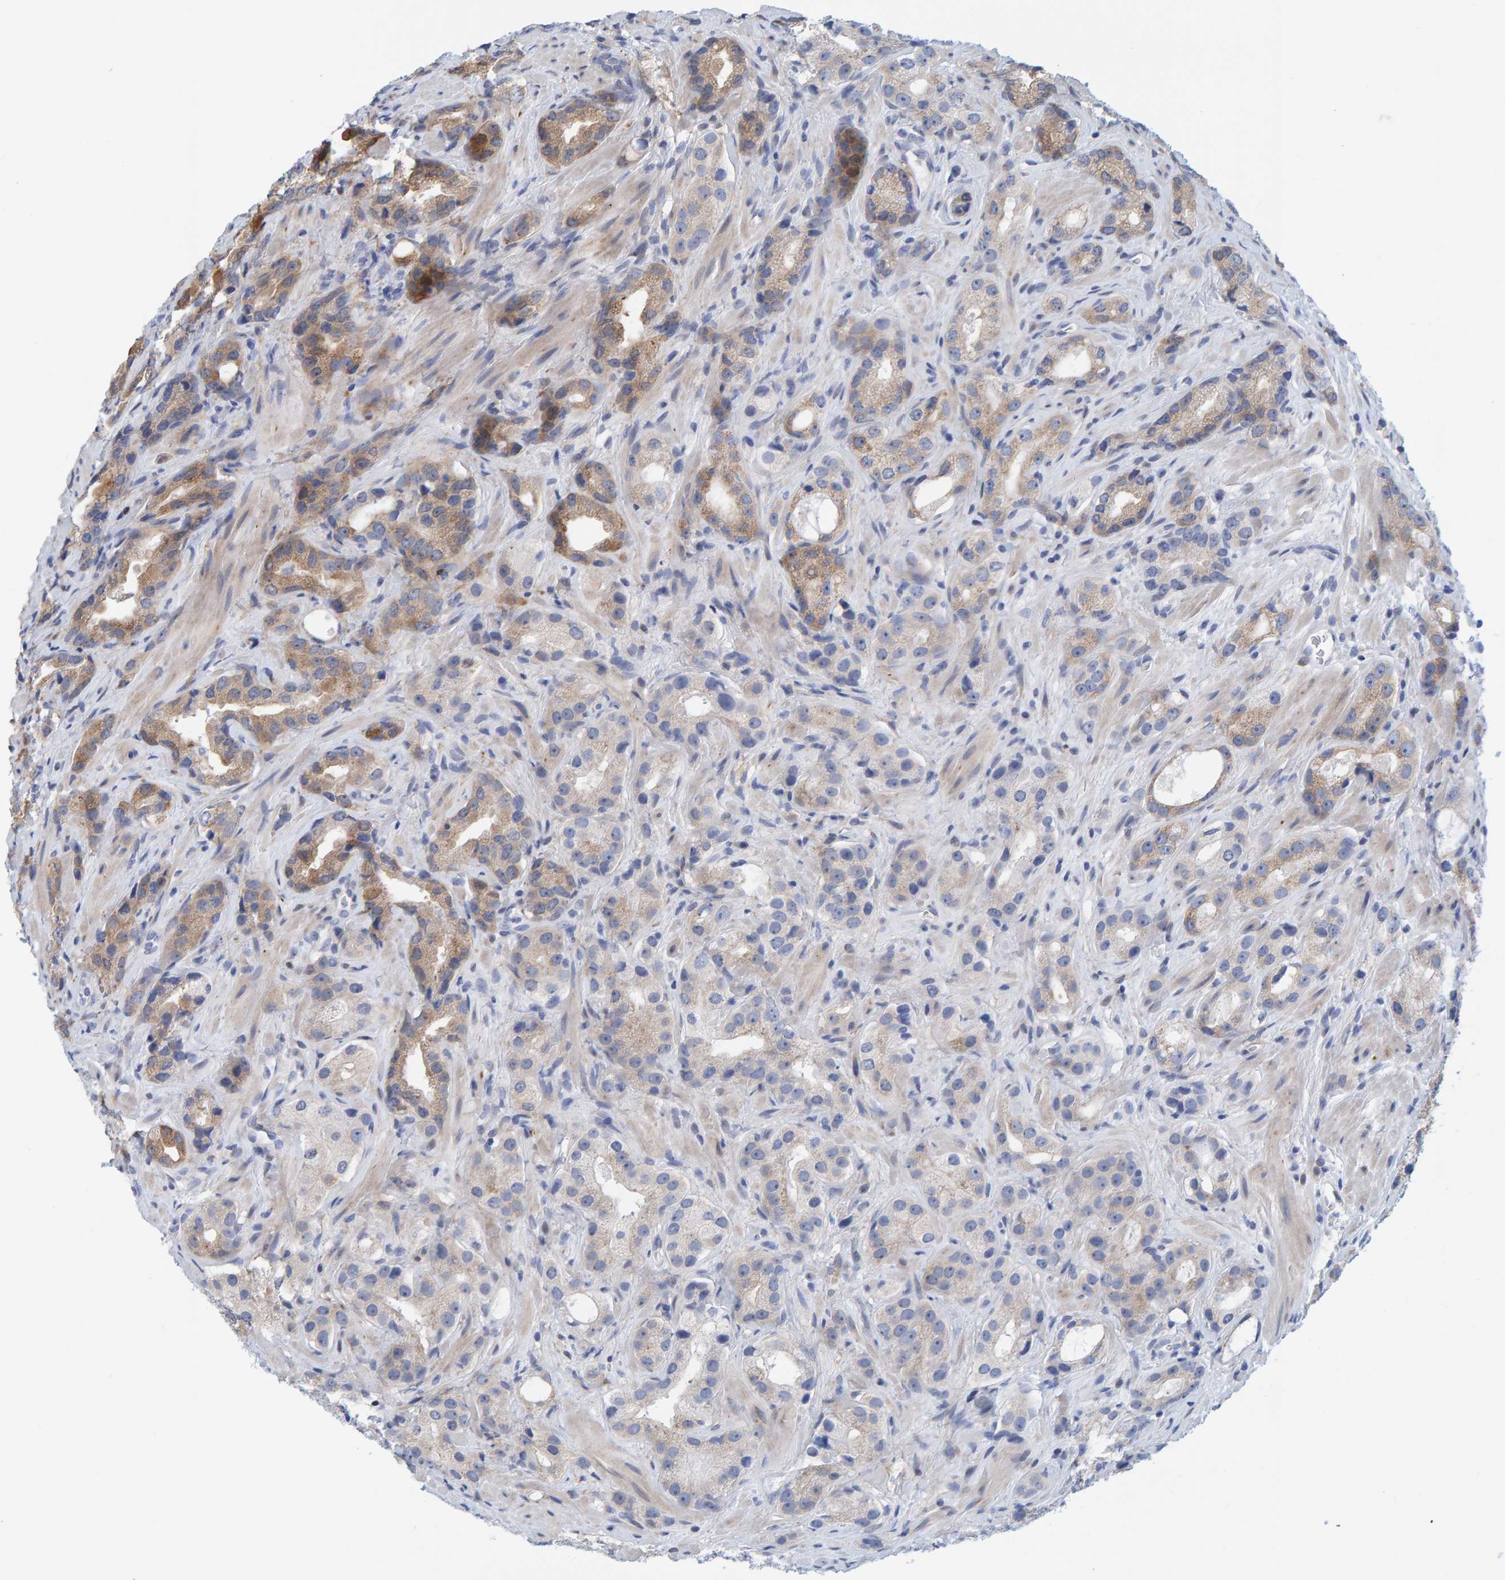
{"staining": {"intensity": "moderate", "quantity": "<25%", "location": "cytoplasmic/membranous"}, "tissue": "prostate cancer", "cell_type": "Tumor cells", "image_type": "cancer", "snomed": [{"axis": "morphology", "description": "Adenocarcinoma, High grade"}, {"axis": "topography", "description": "Prostate"}], "caption": "This is a histology image of immunohistochemistry (IHC) staining of prostate cancer, which shows moderate positivity in the cytoplasmic/membranous of tumor cells.", "gene": "KLHL11", "patient": {"sex": "male", "age": 63}}